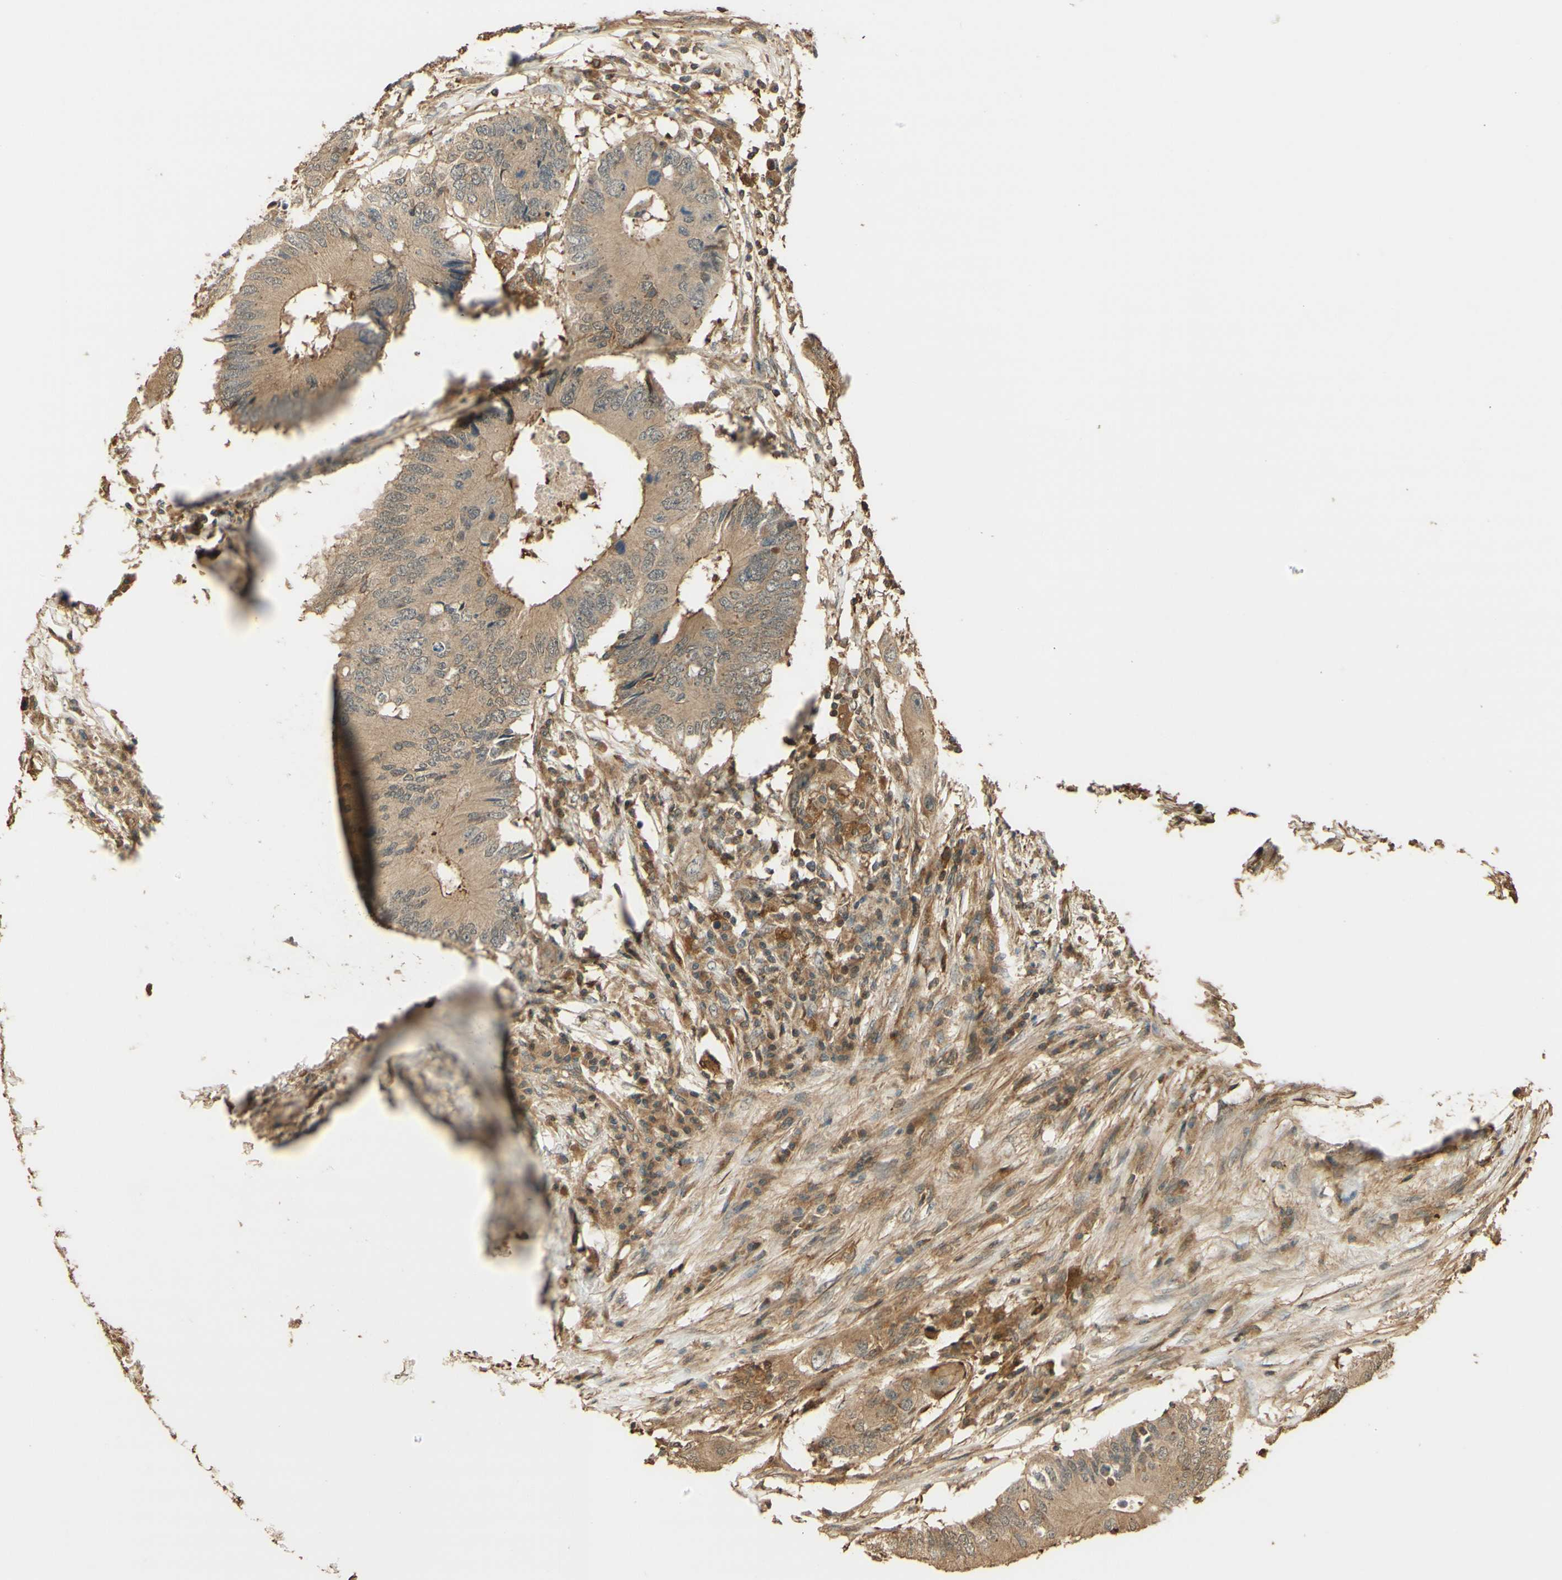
{"staining": {"intensity": "weak", "quantity": ">75%", "location": "cytoplasmic/membranous"}, "tissue": "colorectal cancer", "cell_type": "Tumor cells", "image_type": "cancer", "snomed": [{"axis": "morphology", "description": "Adenocarcinoma, NOS"}, {"axis": "topography", "description": "Colon"}], "caption": "Protein expression analysis of human colorectal cancer reveals weak cytoplasmic/membranous positivity in about >75% of tumor cells.", "gene": "AGER", "patient": {"sex": "male", "age": 71}}